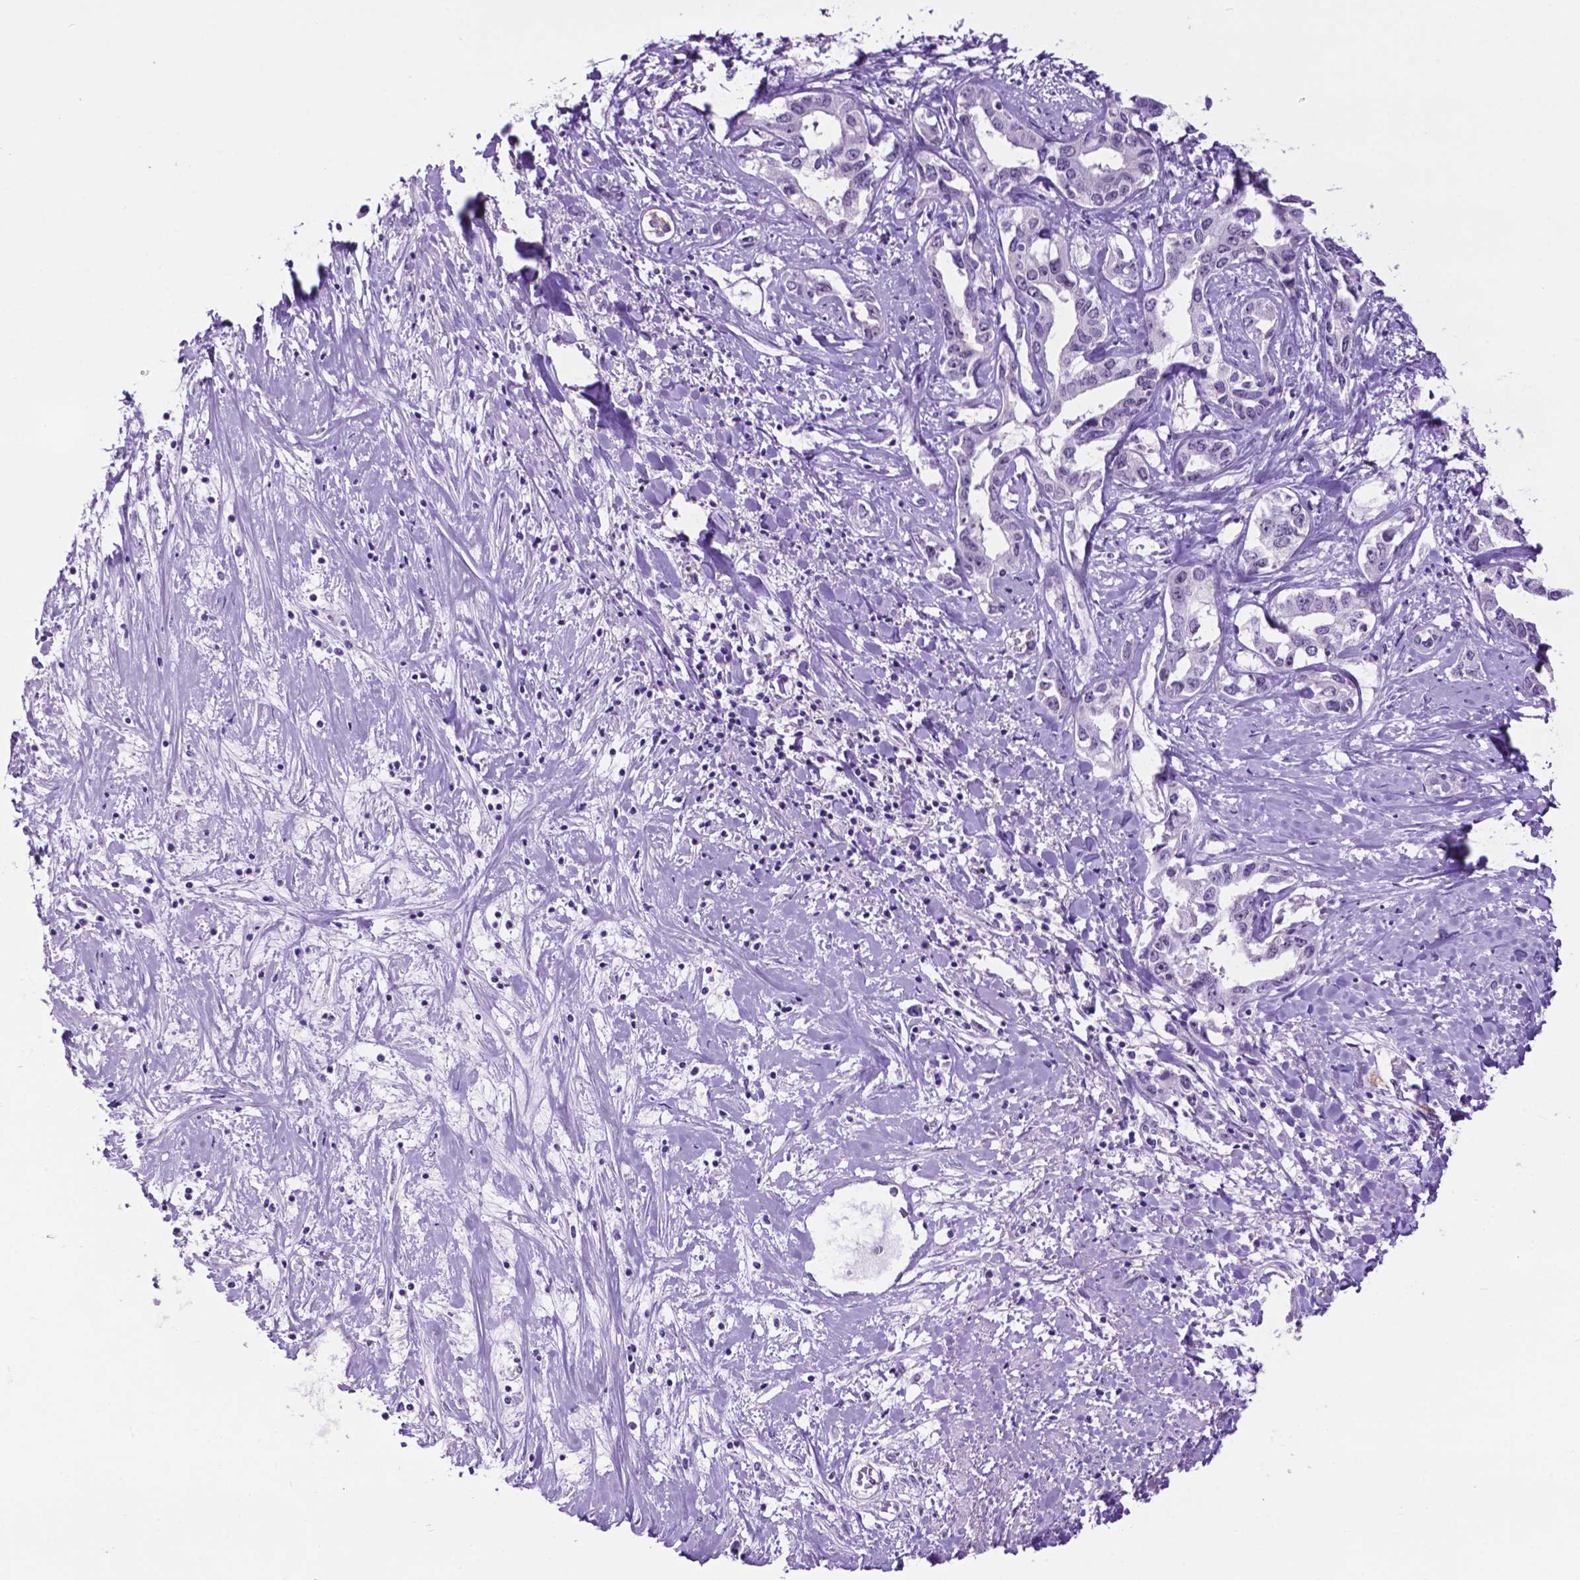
{"staining": {"intensity": "negative", "quantity": "none", "location": "none"}, "tissue": "liver cancer", "cell_type": "Tumor cells", "image_type": "cancer", "snomed": [{"axis": "morphology", "description": "Cholangiocarcinoma"}, {"axis": "topography", "description": "Liver"}], "caption": "The photomicrograph exhibits no staining of tumor cells in liver cancer.", "gene": "TACSTD2", "patient": {"sex": "male", "age": 59}}